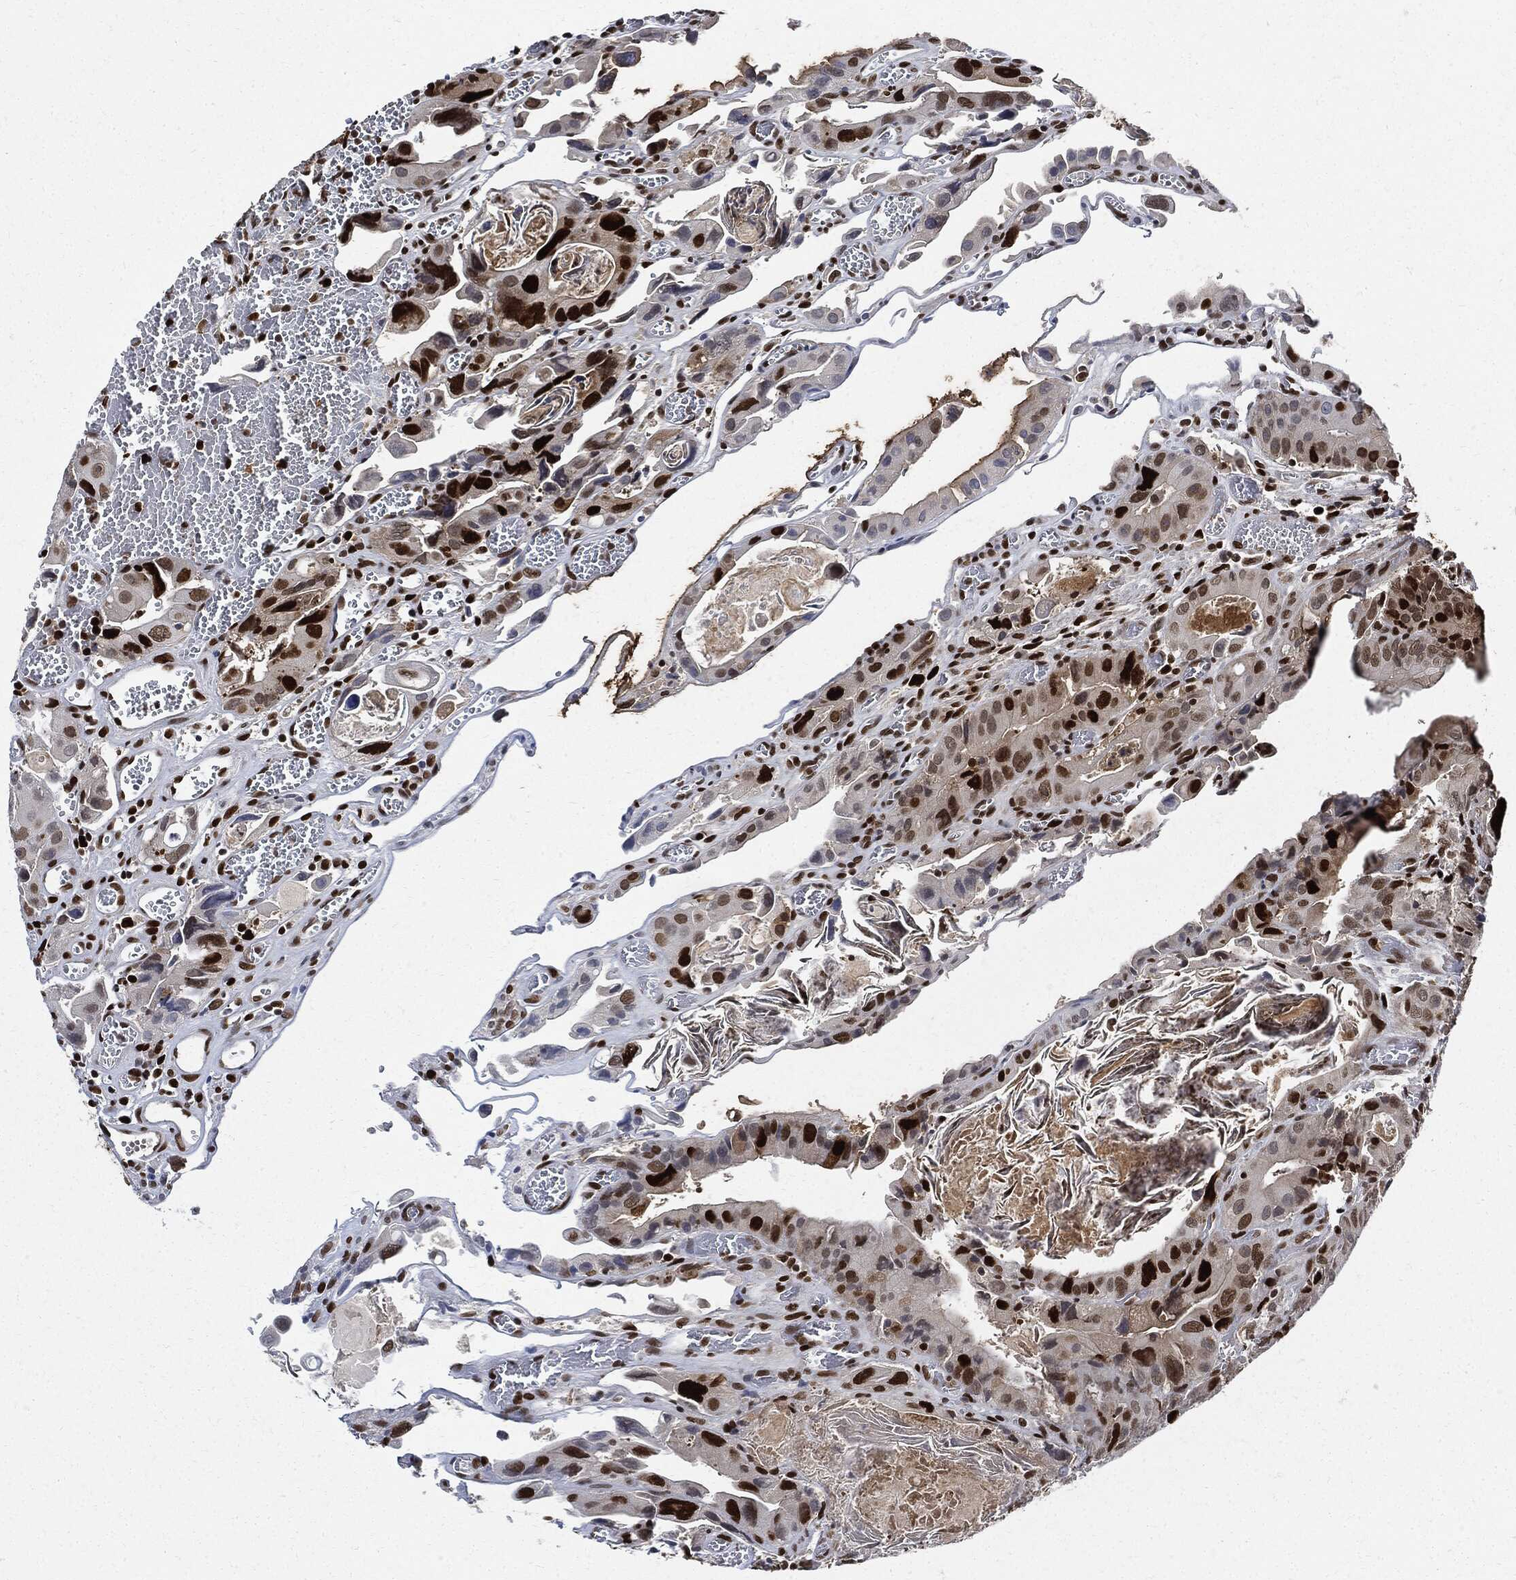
{"staining": {"intensity": "strong", "quantity": "<25%", "location": "nuclear"}, "tissue": "colorectal cancer", "cell_type": "Tumor cells", "image_type": "cancer", "snomed": [{"axis": "morphology", "description": "Adenocarcinoma, NOS"}, {"axis": "topography", "description": "Rectum"}], "caption": "Colorectal cancer was stained to show a protein in brown. There is medium levels of strong nuclear expression in about <25% of tumor cells.", "gene": "PCNA", "patient": {"sex": "male", "age": 64}}